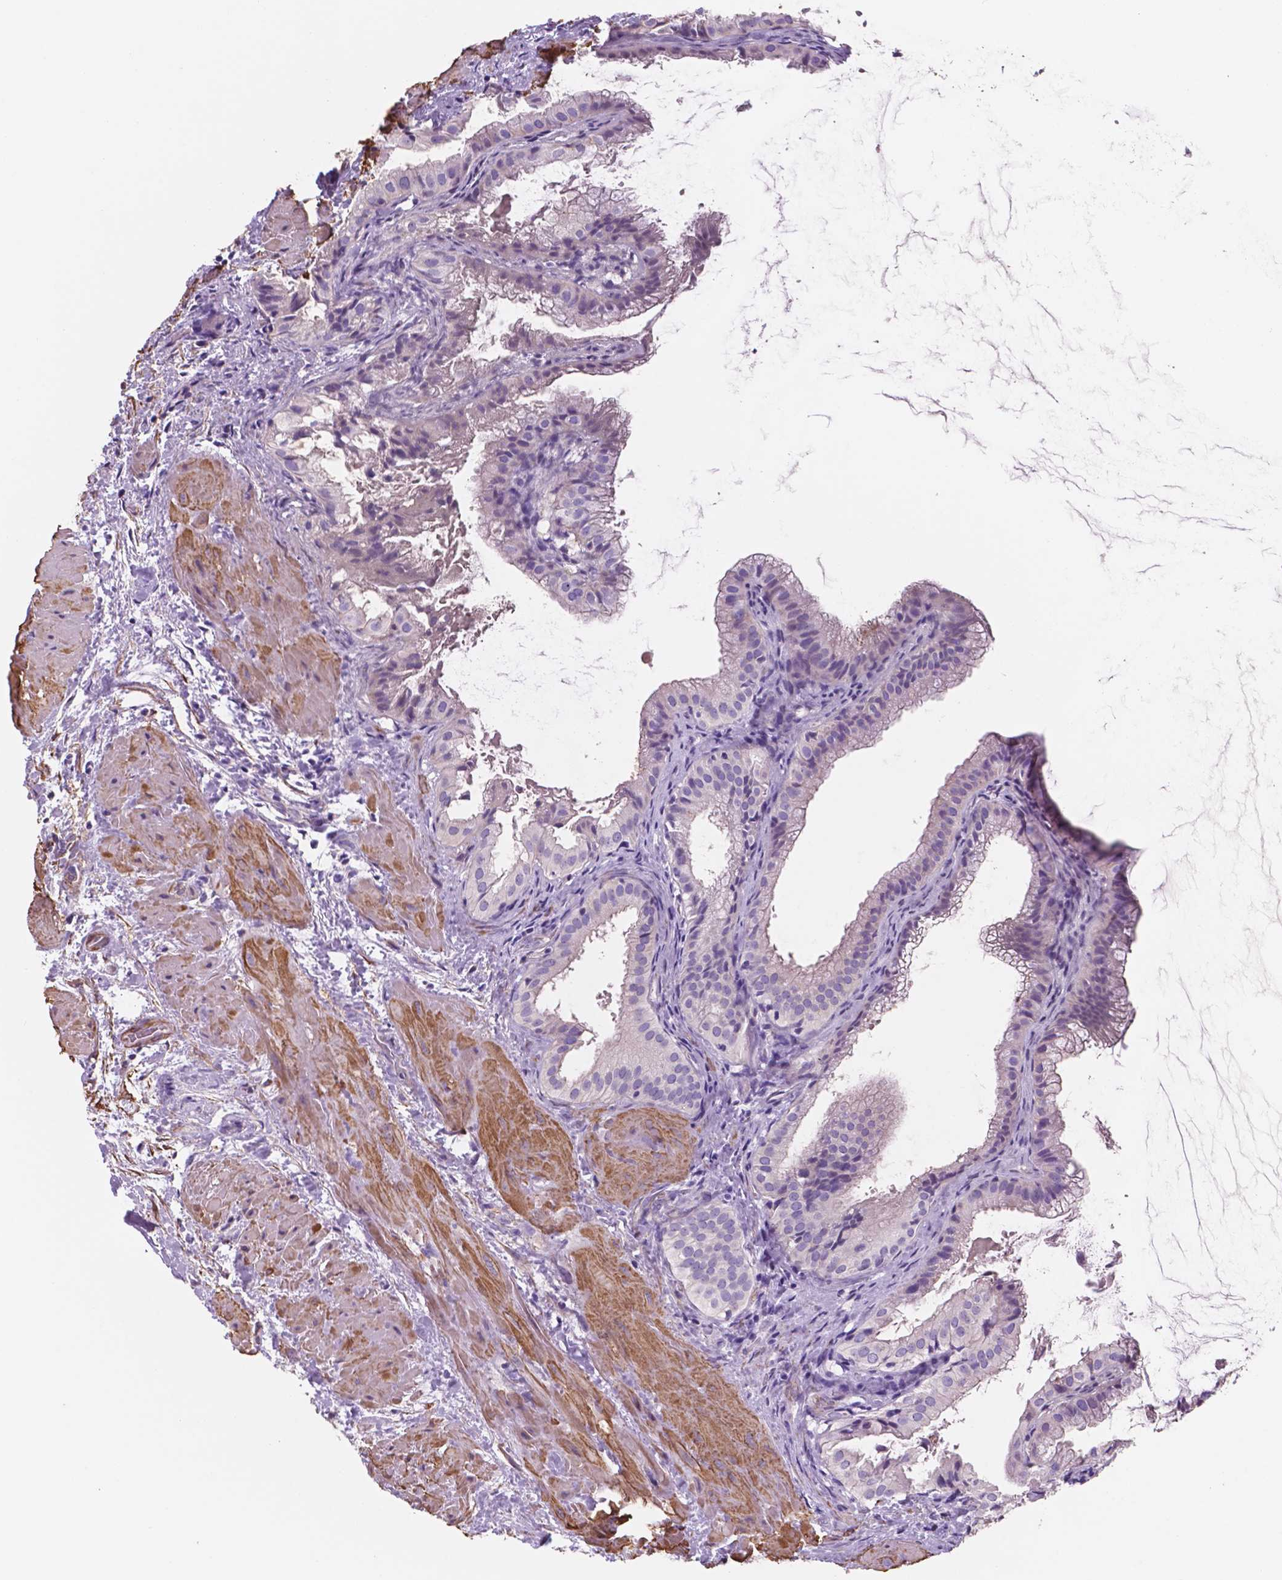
{"staining": {"intensity": "negative", "quantity": "none", "location": "none"}, "tissue": "gallbladder", "cell_type": "Glandular cells", "image_type": "normal", "snomed": [{"axis": "morphology", "description": "Normal tissue, NOS"}, {"axis": "topography", "description": "Gallbladder"}], "caption": "IHC histopathology image of benign gallbladder: human gallbladder stained with DAB exhibits no significant protein expression in glandular cells.", "gene": "TOR2A", "patient": {"sex": "male", "age": 70}}